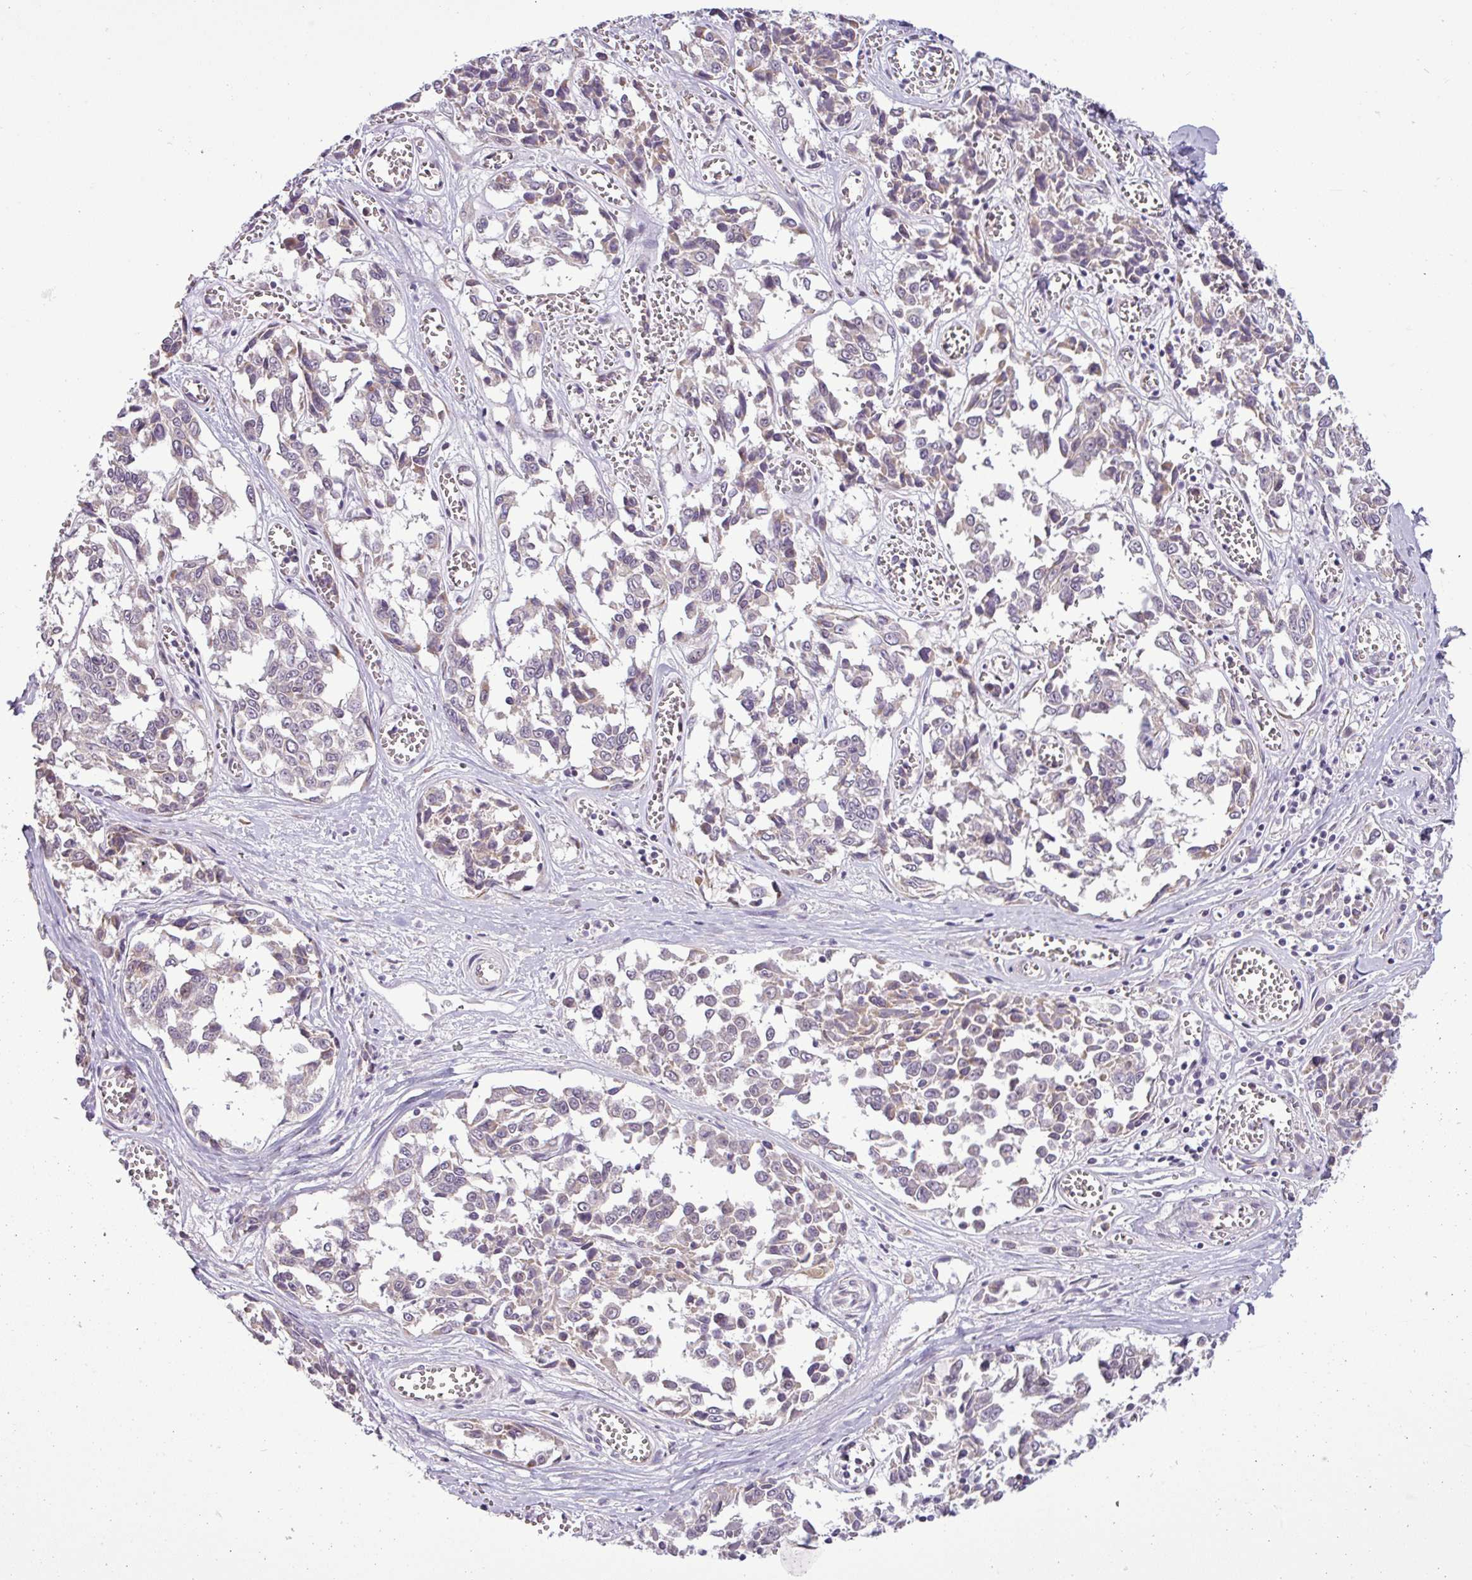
{"staining": {"intensity": "negative", "quantity": "none", "location": "none"}, "tissue": "melanoma", "cell_type": "Tumor cells", "image_type": "cancer", "snomed": [{"axis": "morphology", "description": "Malignant melanoma, NOS"}, {"axis": "topography", "description": "Skin"}], "caption": "High power microscopy micrograph of an immunohistochemistry (IHC) photomicrograph of malignant melanoma, revealing no significant positivity in tumor cells. (Brightfield microscopy of DAB (3,3'-diaminobenzidine) IHC at high magnification).", "gene": "GPT2", "patient": {"sex": "female", "age": 64}}